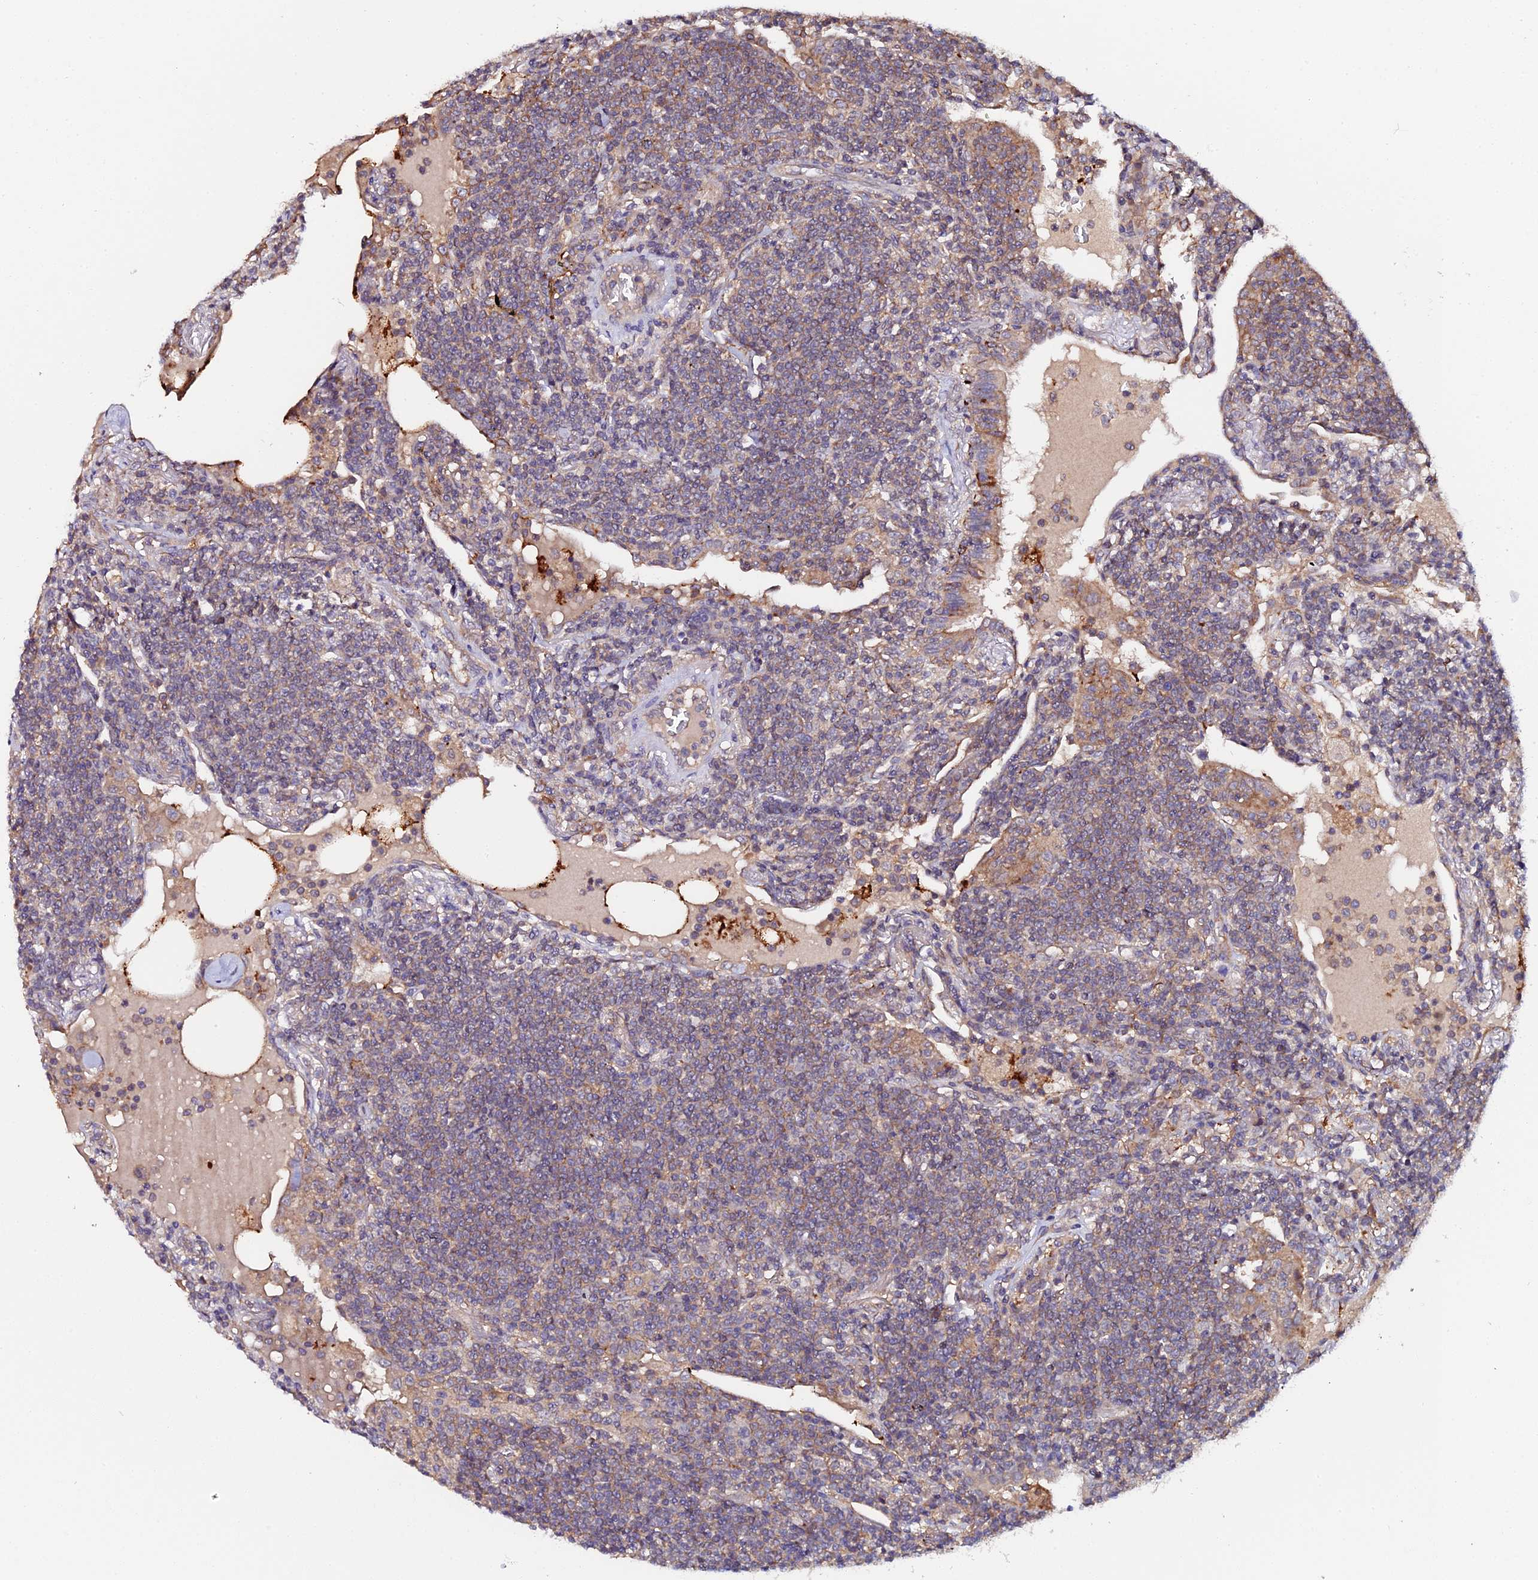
{"staining": {"intensity": "weak", "quantity": ">75%", "location": "cytoplasmic/membranous"}, "tissue": "lymphoma", "cell_type": "Tumor cells", "image_type": "cancer", "snomed": [{"axis": "morphology", "description": "Malignant lymphoma, non-Hodgkin's type, Low grade"}, {"axis": "topography", "description": "Lung"}], "caption": "Weak cytoplasmic/membranous protein staining is identified in approximately >75% of tumor cells in low-grade malignant lymphoma, non-Hodgkin's type.", "gene": "ZBED8", "patient": {"sex": "female", "age": 71}}